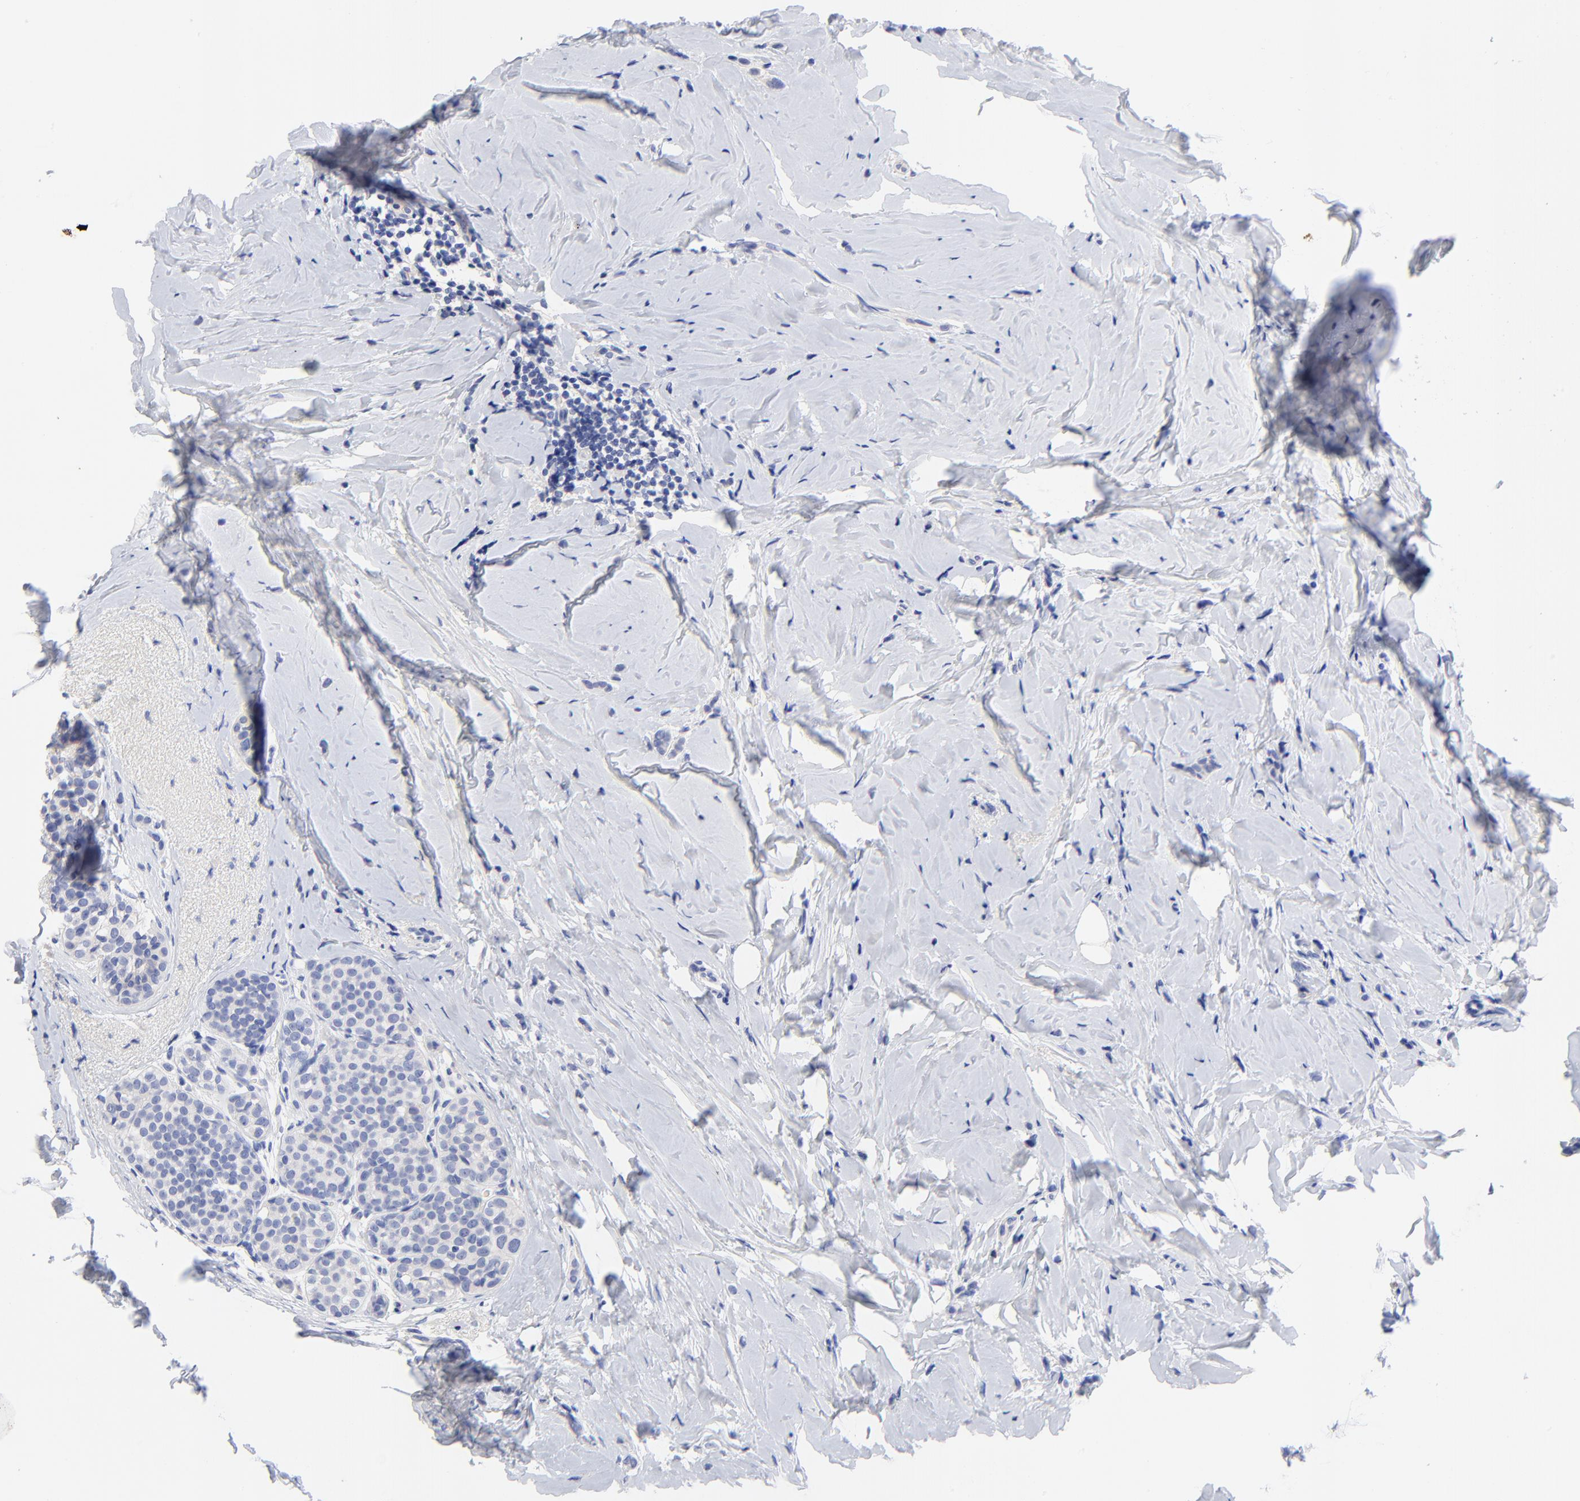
{"staining": {"intensity": "negative", "quantity": "none", "location": "none"}, "tissue": "breast cancer", "cell_type": "Tumor cells", "image_type": "cancer", "snomed": [{"axis": "morphology", "description": "Lobular carcinoma"}, {"axis": "topography", "description": "Breast"}], "caption": "The histopathology image exhibits no significant positivity in tumor cells of breast cancer (lobular carcinoma).", "gene": "FBXO10", "patient": {"sex": "female", "age": 64}}